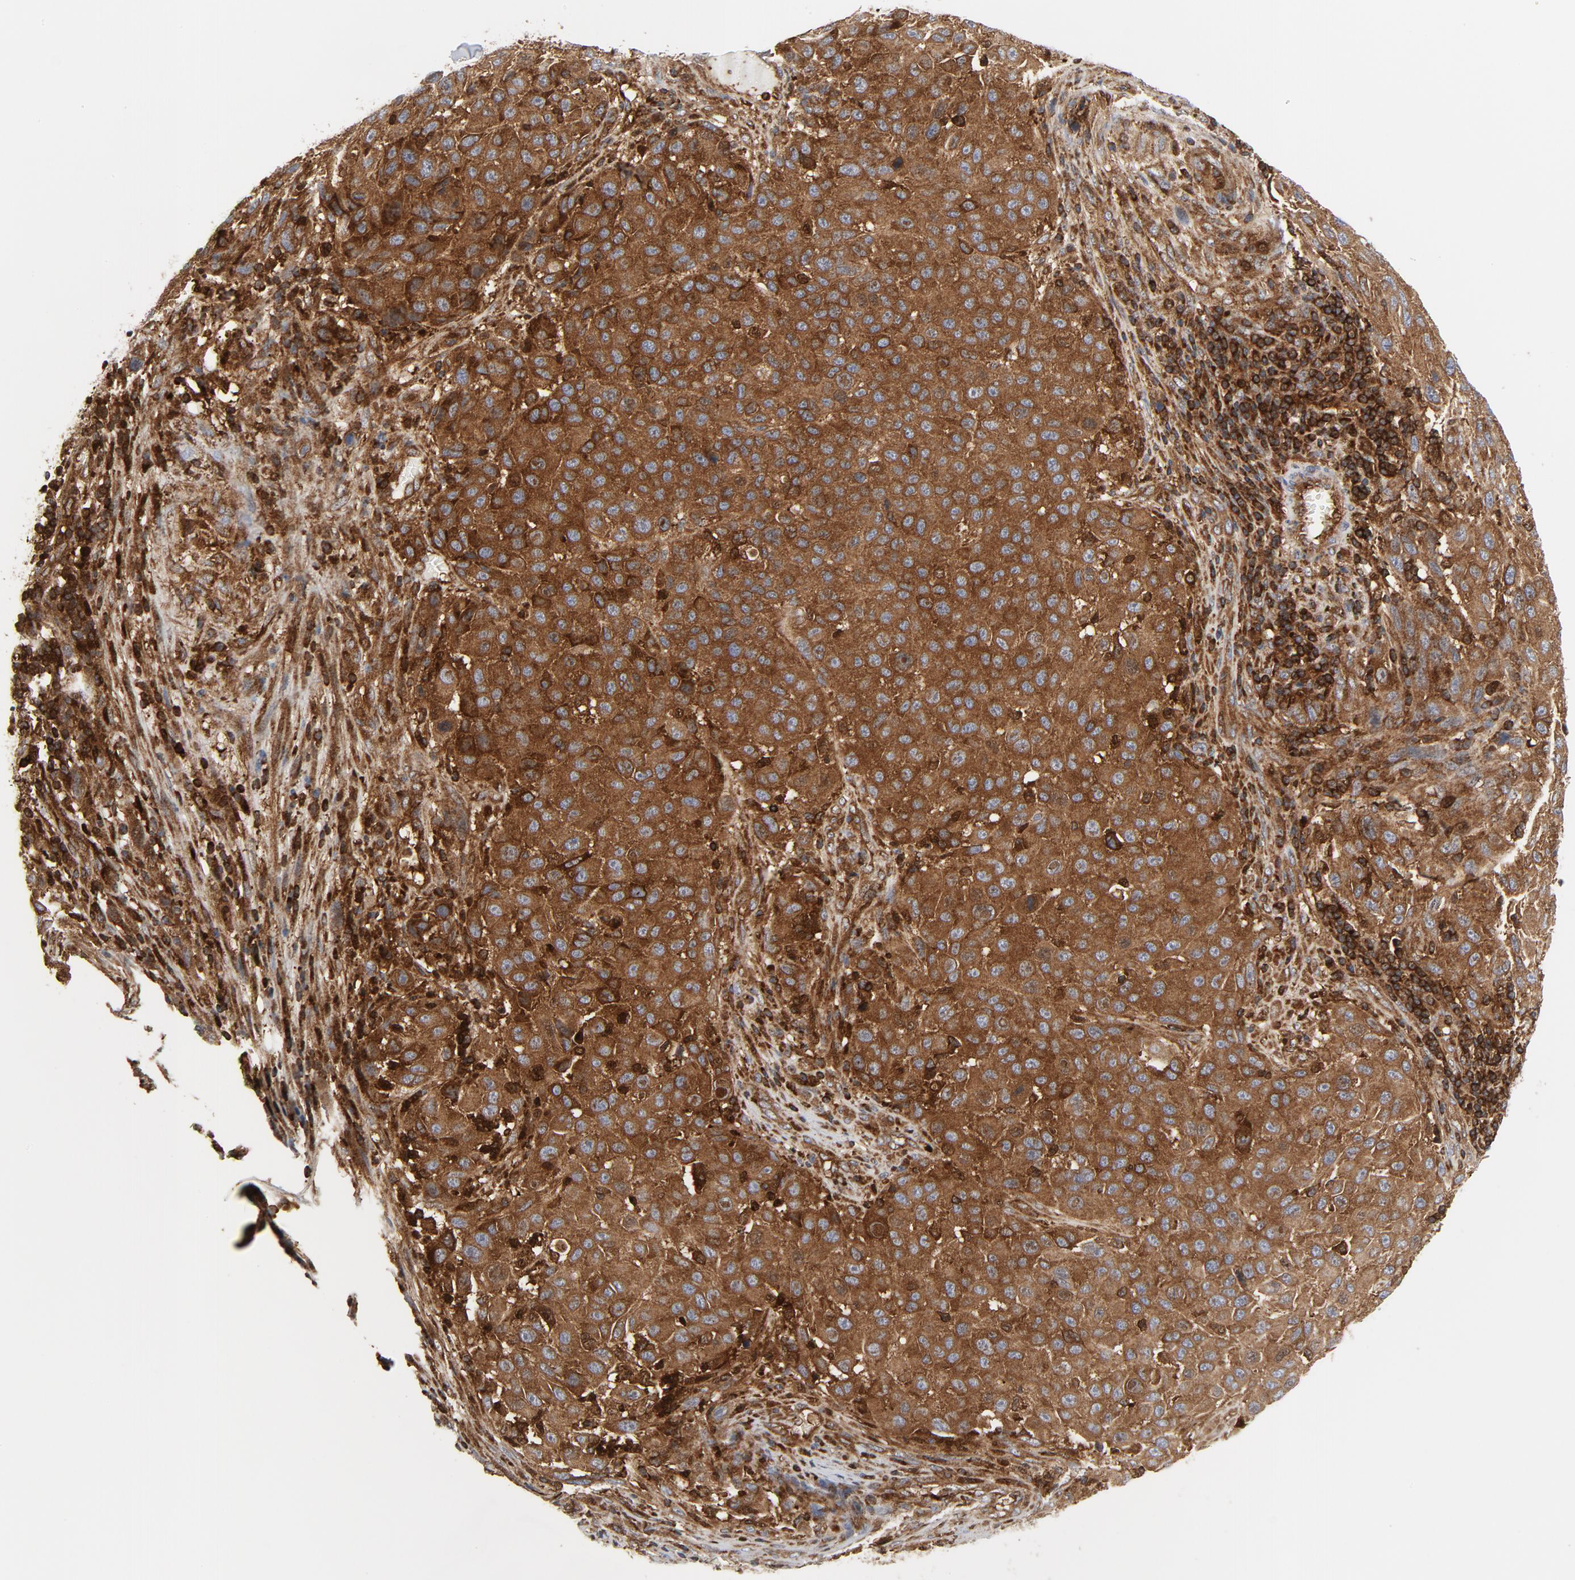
{"staining": {"intensity": "strong", "quantity": ">75%", "location": "cytoplasmic/membranous"}, "tissue": "melanoma", "cell_type": "Tumor cells", "image_type": "cancer", "snomed": [{"axis": "morphology", "description": "Malignant melanoma, Metastatic site"}, {"axis": "topography", "description": "Lymph node"}], "caption": "Malignant melanoma (metastatic site) stained for a protein (brown) reveals strong cytoplasmic/membranous positive staining in approximately >75% of tumor cells.", "gene": "YES1", "patient": {"sex": "male", "age": 61}}